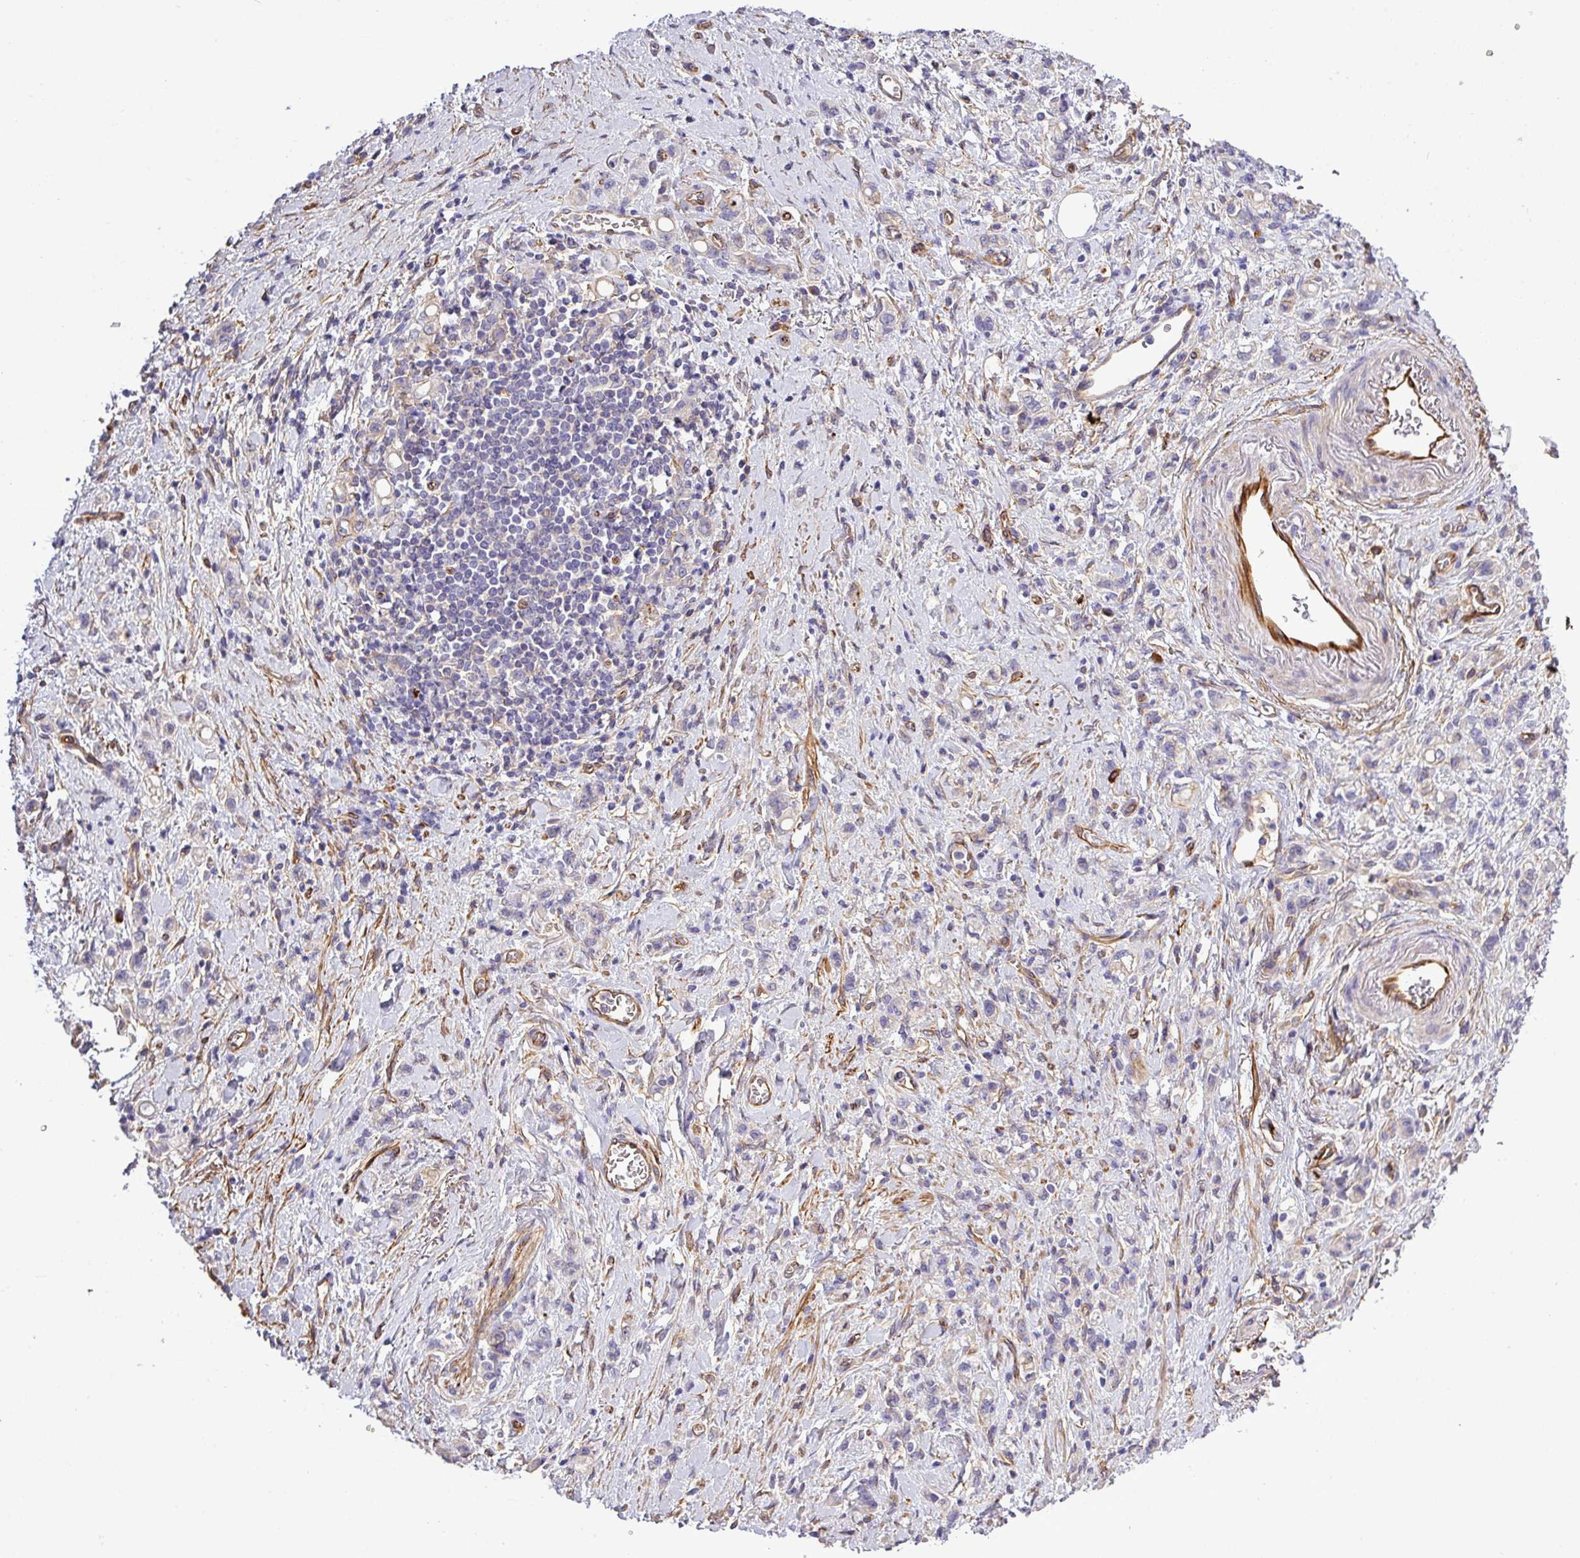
{"staining": {"intensity": "negative", "quantity": "none", "location": "none"}, "tissue": "stomach cancer", "cell_type": "Tumor cells", "image_type": "cancer", "snomed": [{"axis": "morphology", "description": "Adenocarcinoma, NOS"}, {"axis": "topography", "description": "Stomach"}], "caption": "High magnification brightfield microscopy of stomach cancer (adenocarcinoma) stained with DAB (brown) and counterstained with hematoxylin (blue): tumor cells show no significant staining.", "gene": "PARD6A", "patient": {"sex": "male", "age": 77}}